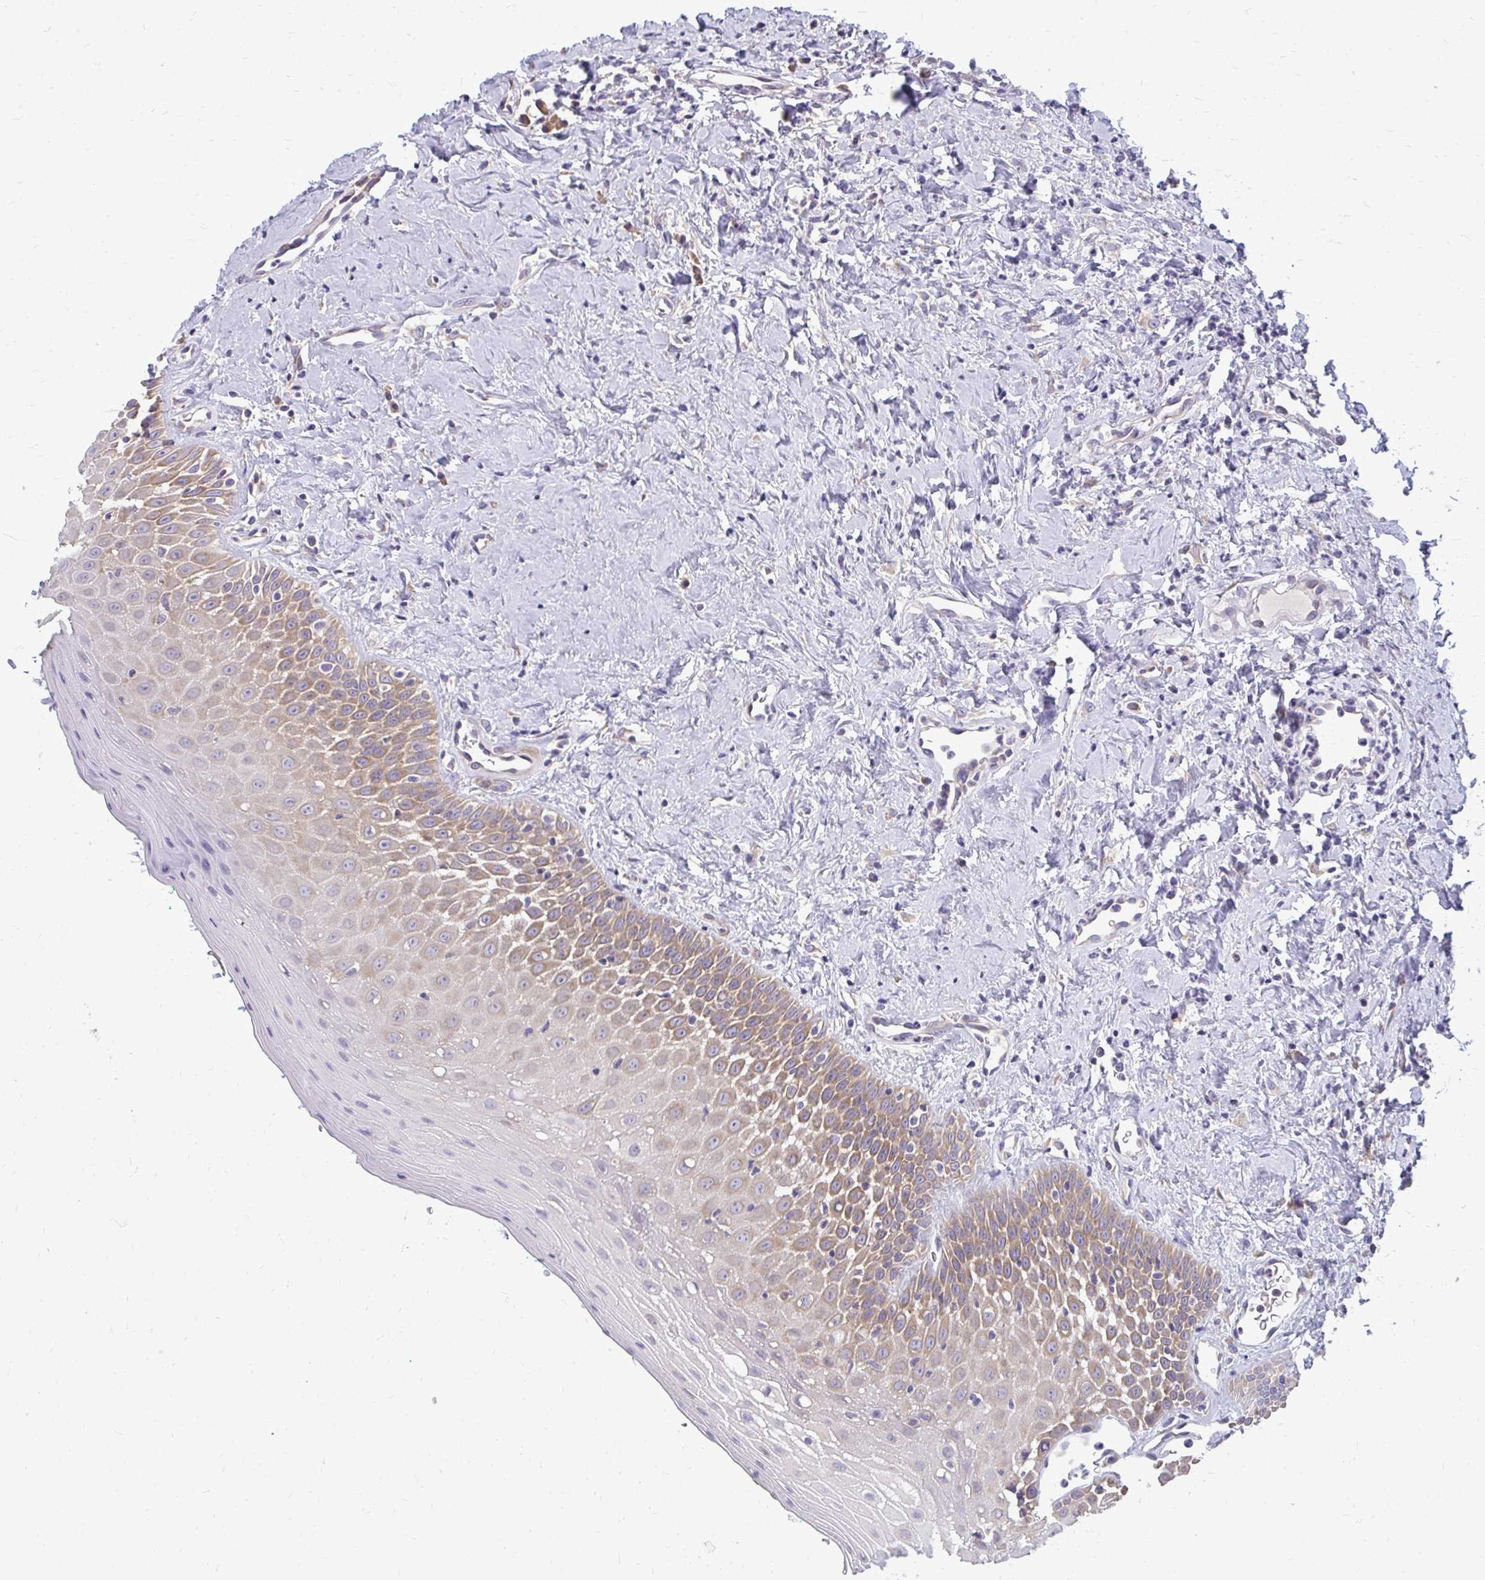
{"staining": {"intensity": "moderate", "quantity": "25%-75%", "location": "cytoplasmic/membranous"}, "tissue": "oral mucosa", "cell_type": "Squamous epithelial cells", "image_type": "normal", "snomed": [{"axis": "morphology", "description": "Normal tissue, NOS"}, {"axis": "topography", "description": "Oral tissue"}], "caption": "Squamous epithelial cells demonstrate moderate cytoplasmic/membranous staining in about 25%-75% of cells in unremarkable oral mucosa.", "gene": "RPLP2", "patient": {"sex": "female", "age": 70}}